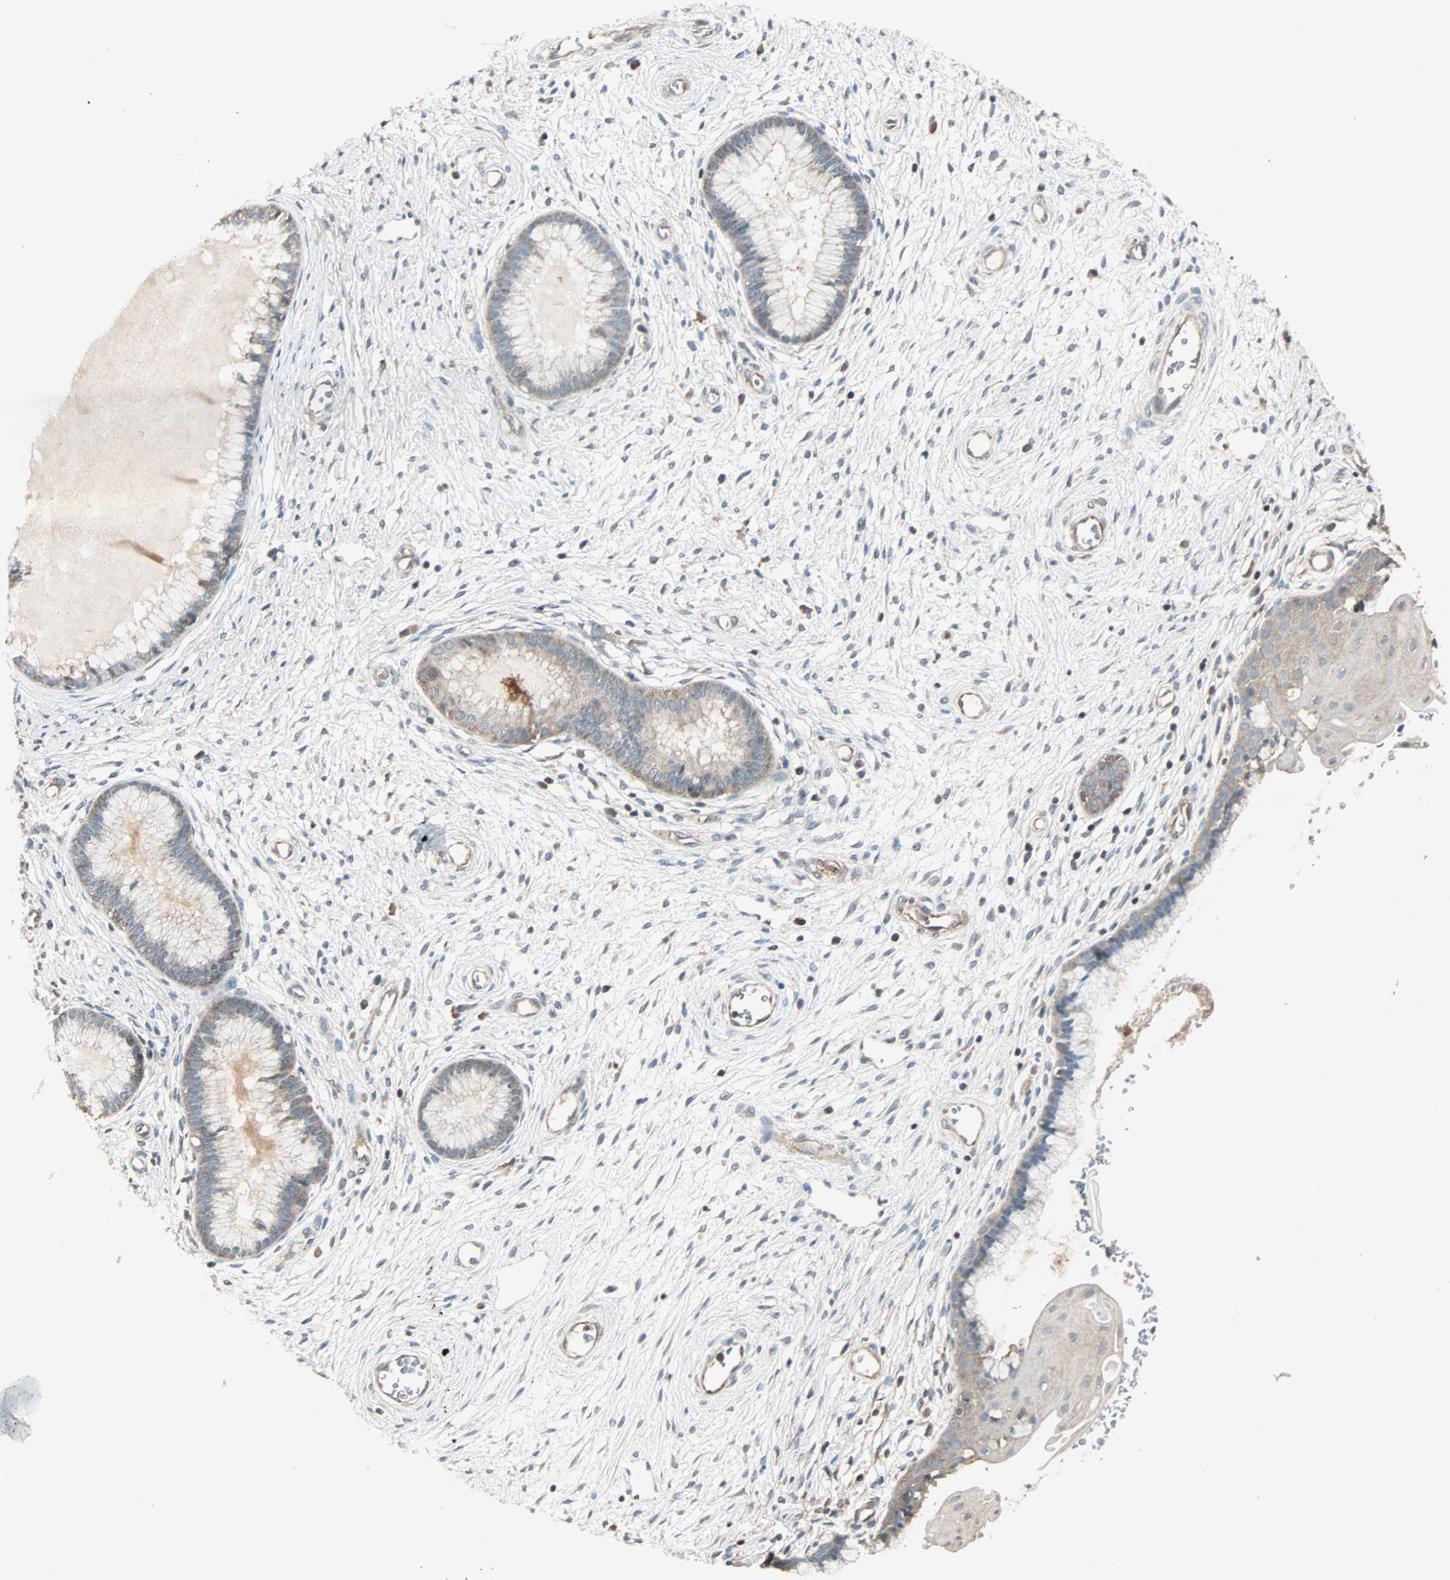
{"staining": {"intensity": "weak", "quantity": ">75%", "location": "cytoplasmic/membranous"}, "tissue": "cervix", "cell_type": "Glandular cells", "image_type": "normal", "snomed": [{"axis": "morphology", "description": "Normal tissue, NOS"}, {"axis": "topography", "description": "Cervix"}], "caption": "IHC of benign human cervix exhibits low levels of weak cytoplasmic/membranous expression in about >75% of glandular cells. The staining was performed using DAB (3,3'-diaminobenzidine), with brown indicating positive protein expression. Nuclei are stained blue with hematoxylin.", "gene": "MAP3K21", "patient": {"sex": "female", "age": 55}}